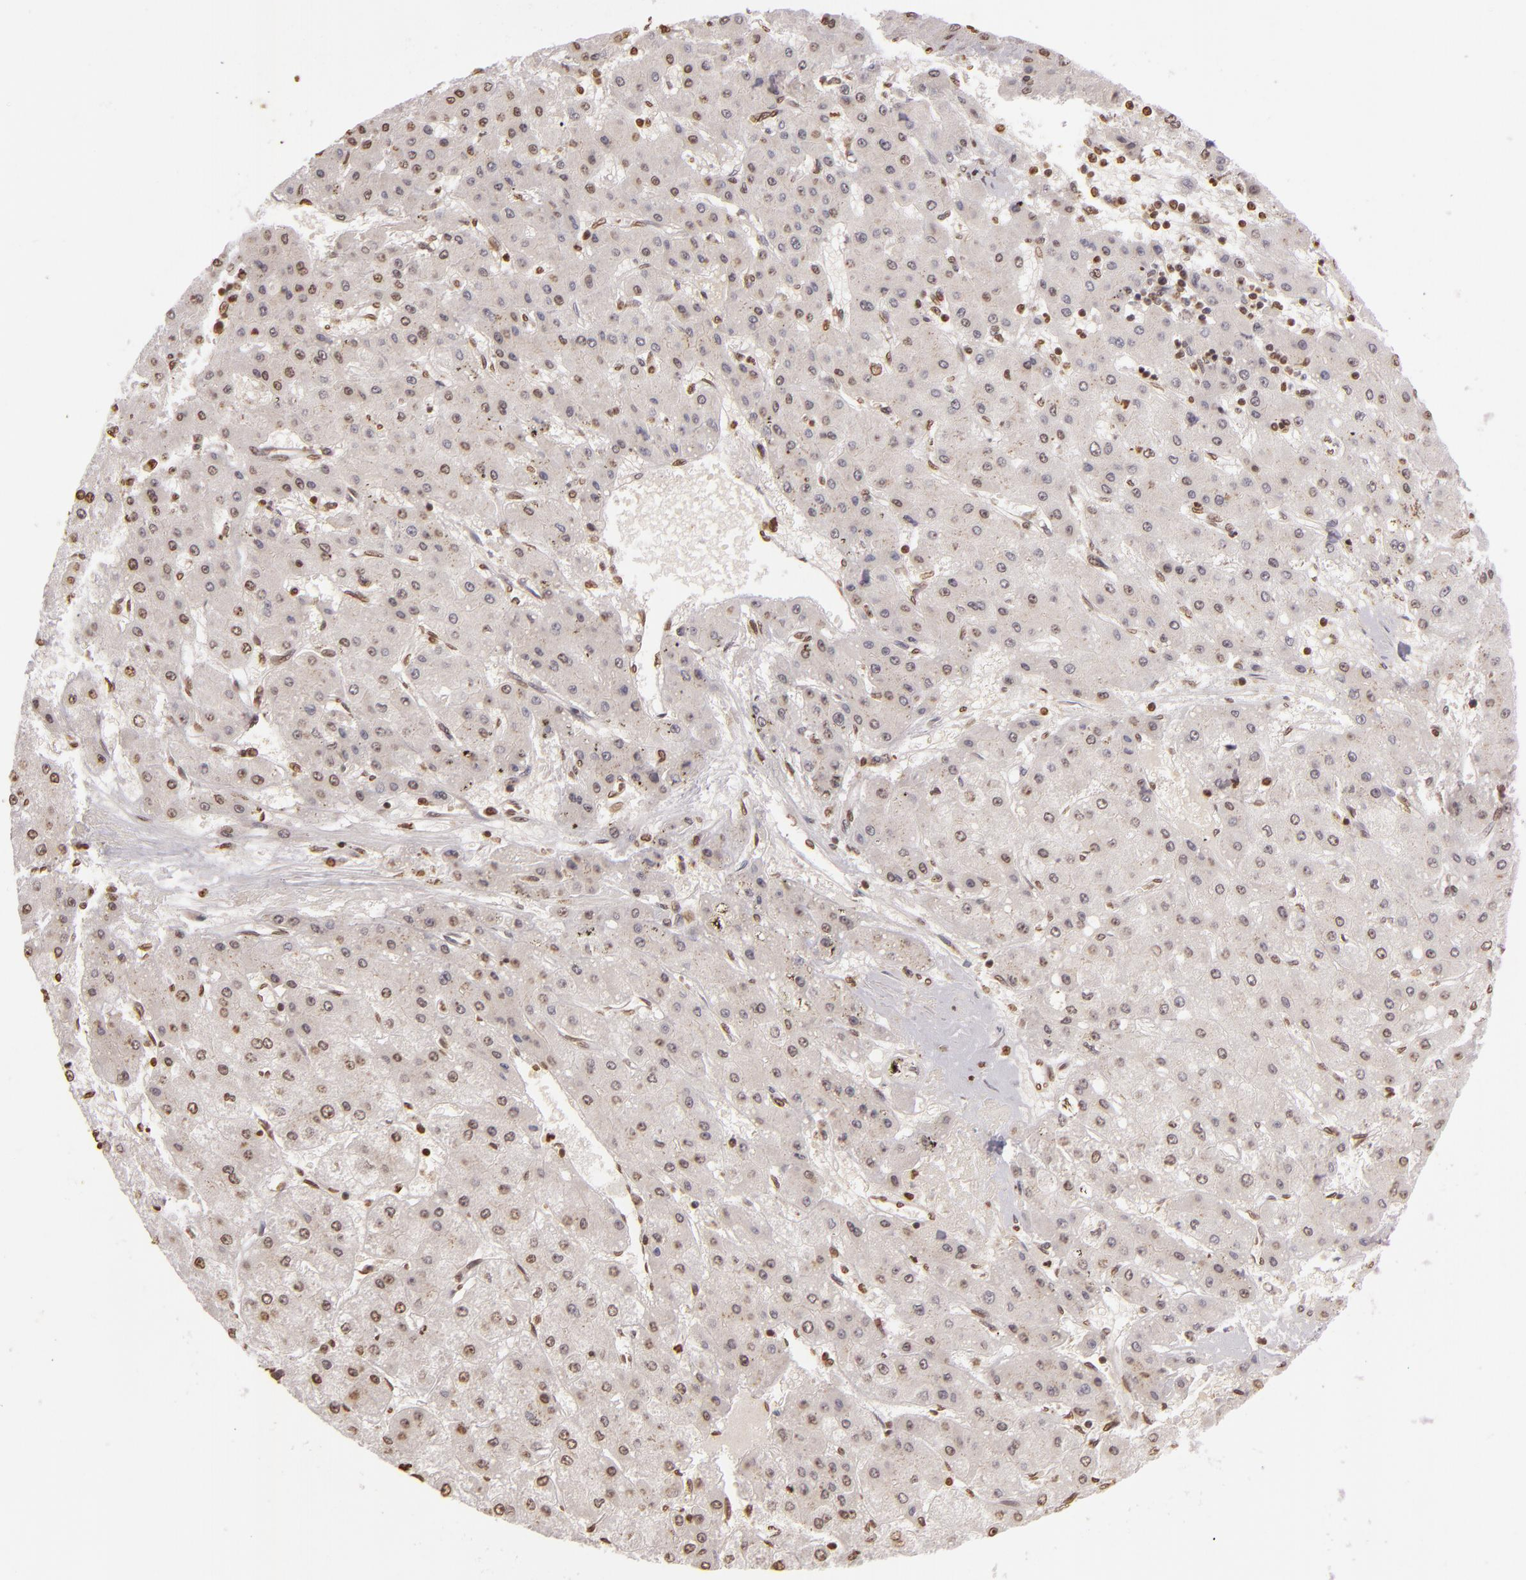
{"staining": {"intensity": "weak", "quantity": "25%-75%", "location": "nuclear"}, "tissue": "liver cancer", "cell_type": "Tumor cells", "image_type": "cancer", "snomed": [{"axis": "morphology", "description": "Carcinoma, Hepatocellular, NOS"}, {"axis": "topography", "description": "Liver"}], "caption": "Human liver cancer stained for a protein (brown) shows weak nuclear positive expression in approximately 25%-75% of tumor cells.", "gene": "THRB", "patient": {"sex": "female", "age": 52}}